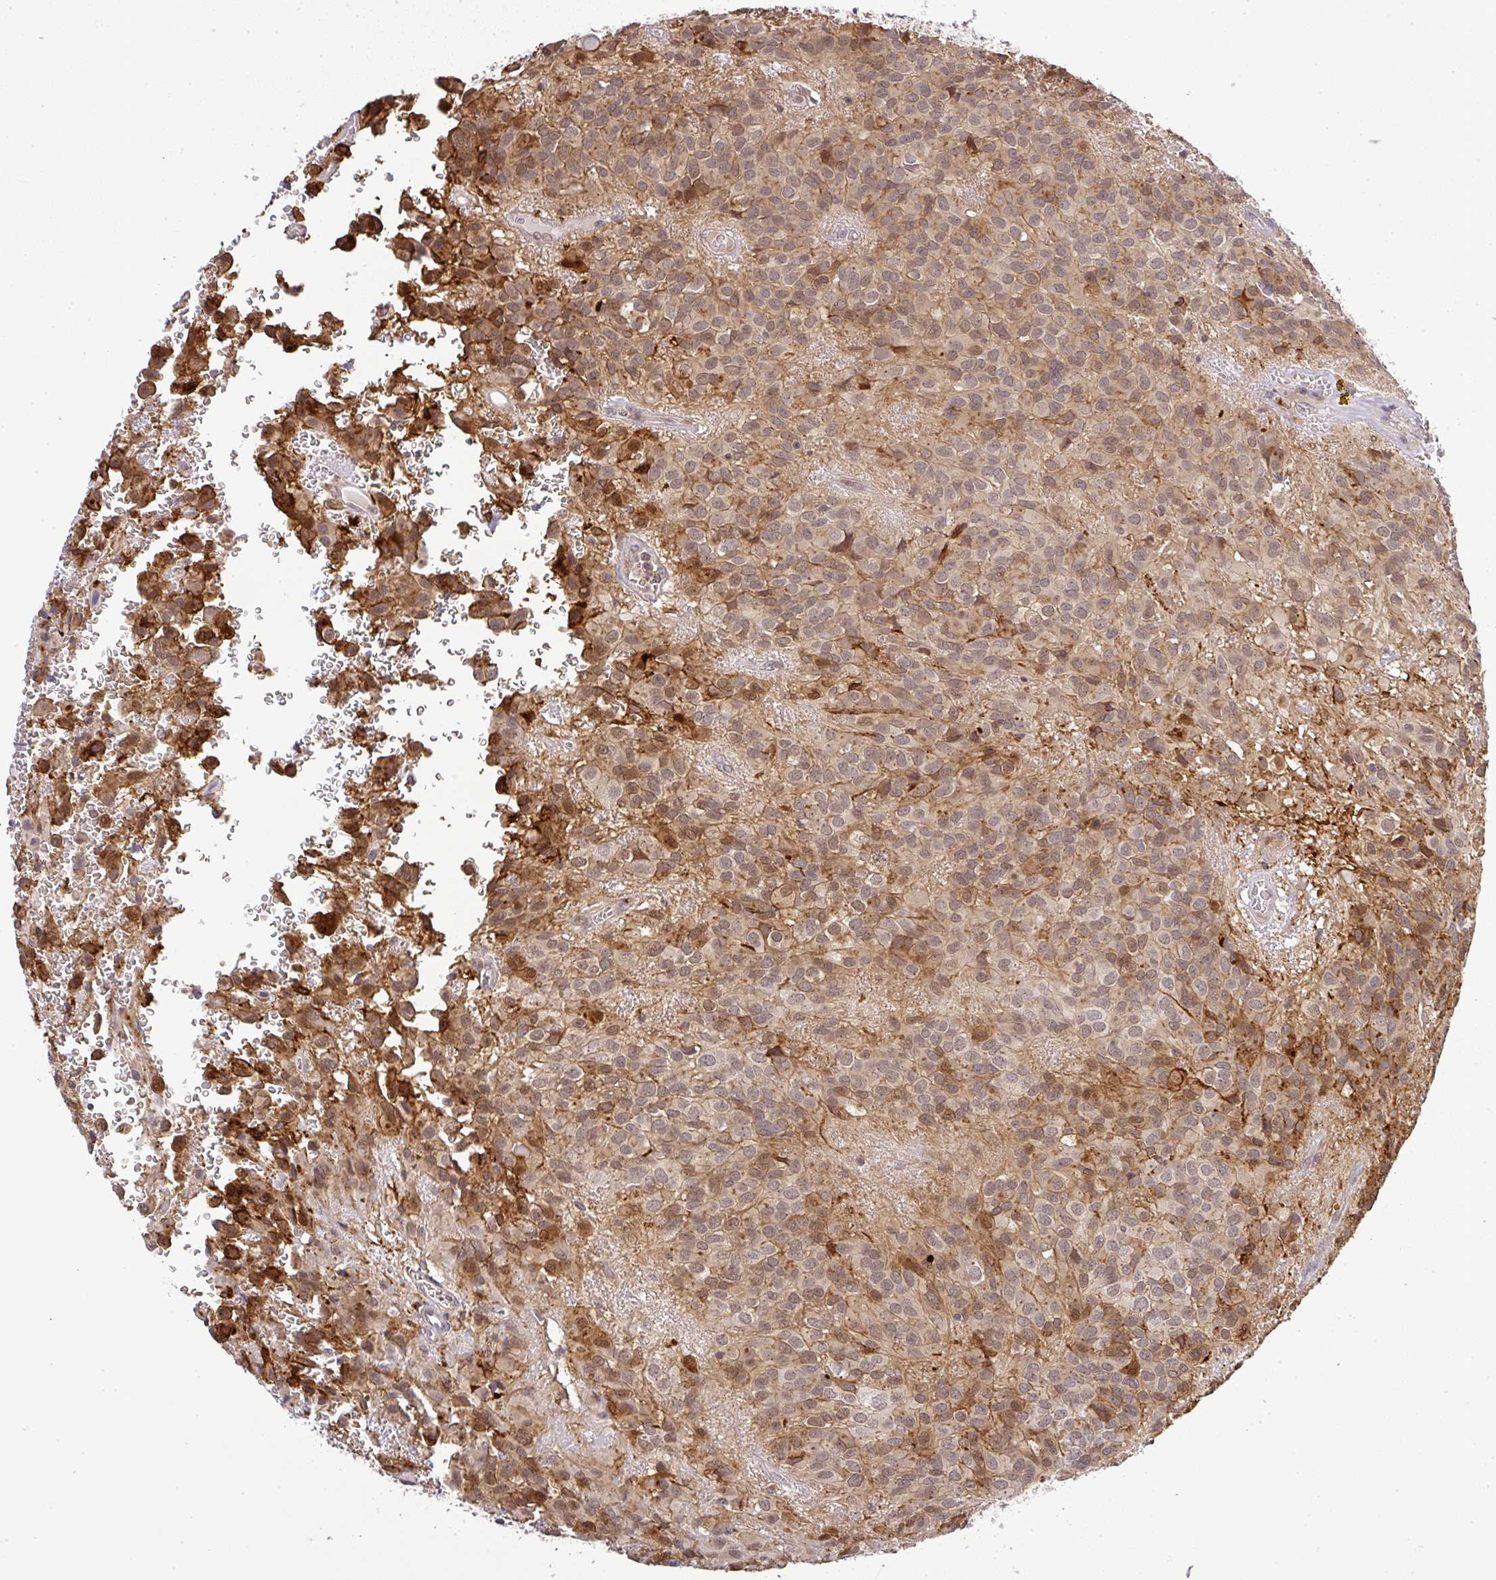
{"staining": {"intensity": "moderate", "quantity": "25%-75%", "location": "cytoplasmic/membranous,nuclear"}, "tissue": "glioma", "cell_type": "Tumor cells", "image_type": "cancer", "snomed": [{"axis": "morphology", "description": "Glioma, malignant, Low grade"}, {"axis": "topography", "description": "Brain"}], "caption": "A medium amount of moderate cytoplasmic/membranous and nuclear positivity is identified in about 25%-75% of tumor cells in glioma tissue.", "gene": "FAM153A", "patient": {"sex": "male", "age": 56}}